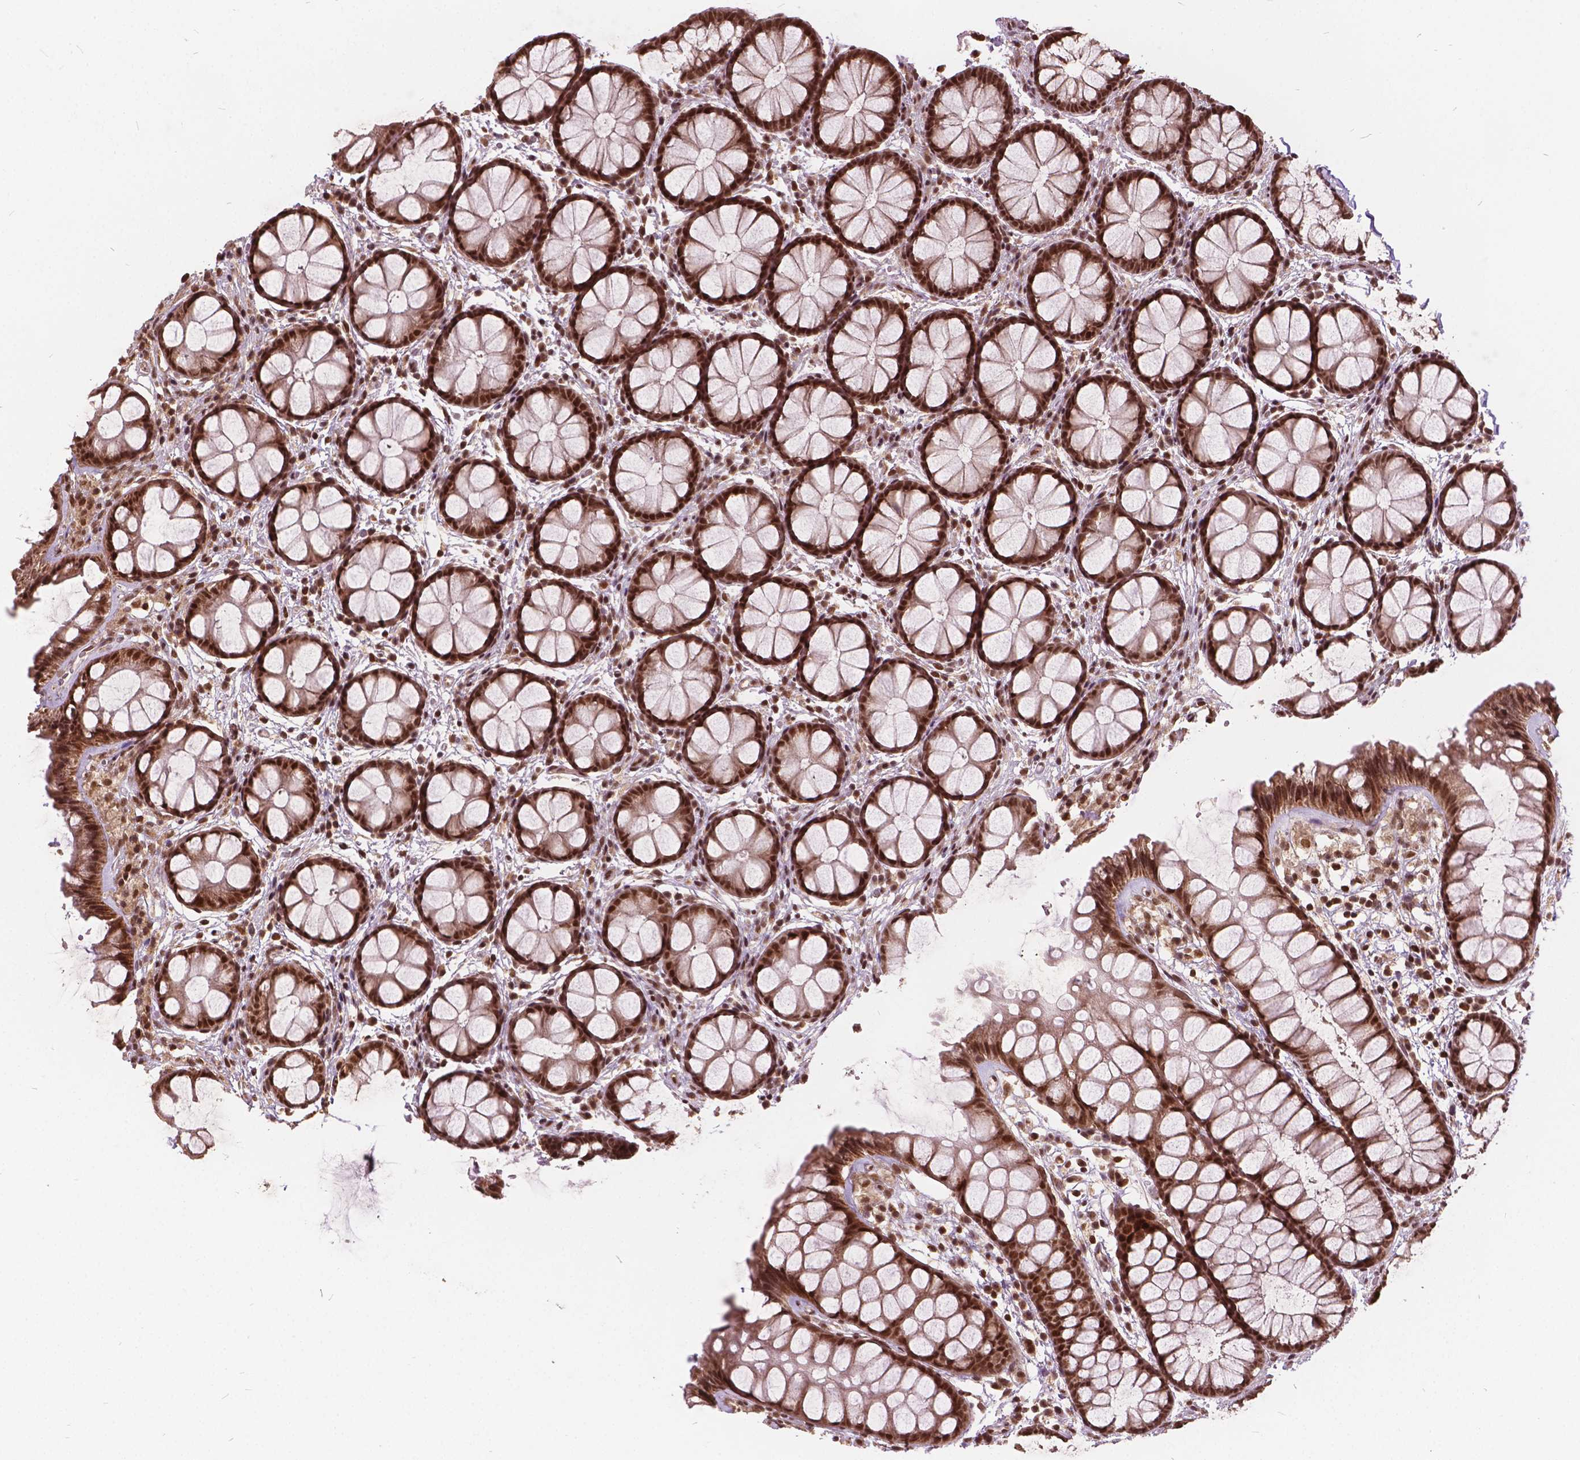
{"staining": {"intensity": "strong", "quantity": ">75%", "location": "nuclear"}, "tissue": "rectum", "cell_type": "Glandular cells", "image_type": "normal", "snomed": [{"axis": "morphology", "description": "Normal tissue, NOS"}, {"axis": "topography", "description": "Rectum"}], "caption": "A histopathology image of human rectum stained for a protein shows strong nuclear brown staining in glandular cells. The staining is performed using DAB brown chromogen to label protein expression. The nuclei are counter-stained blue using hematoxylin.", "gene": "GPS2", "patient": {"sex": "female", "age": 62}}